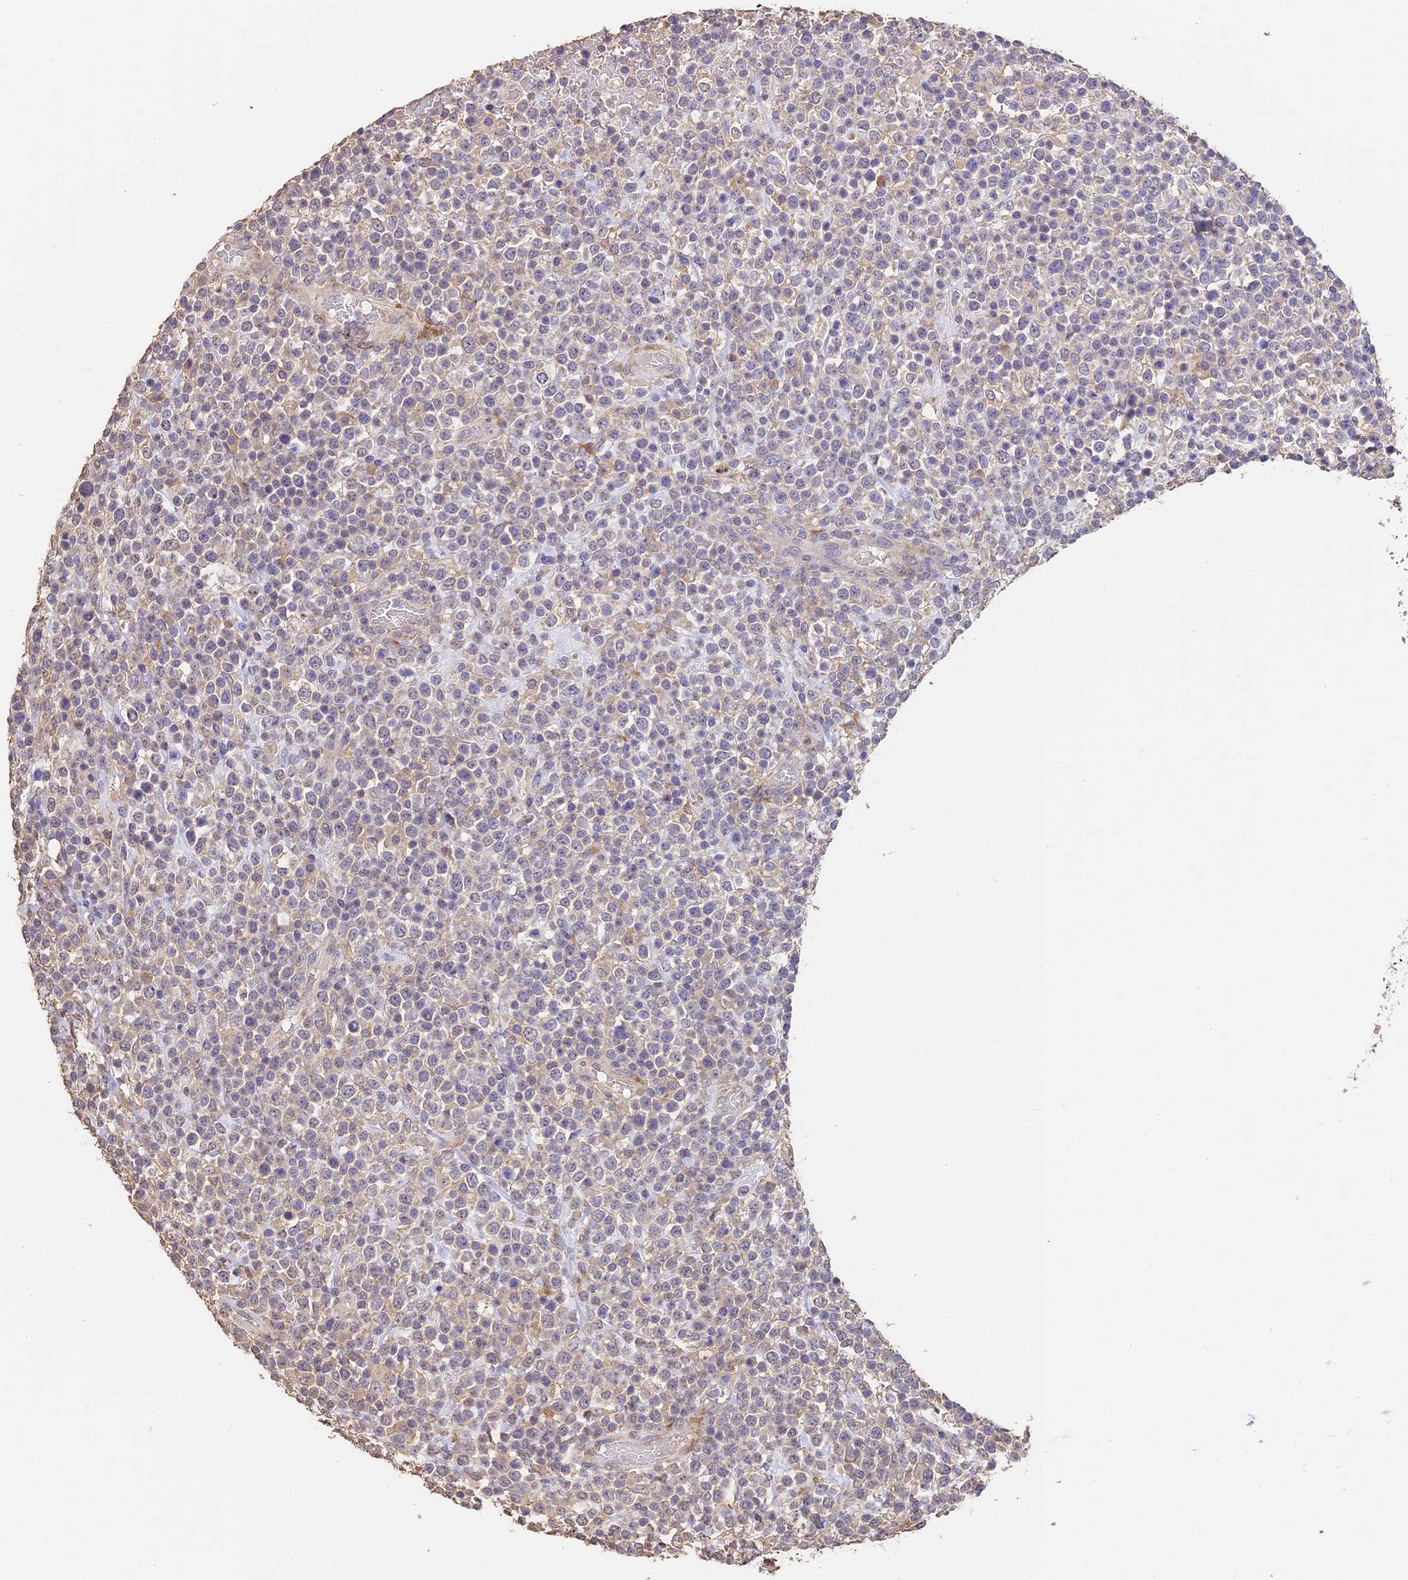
{"staining": {"intensity": "negative", "quantity": "none", "location": "none"}, "tissue": "lymphoma", "cell_type": "Tumor cells", "image_type": "cancer", "snomed": [{"axis": "morphology", "description": "Malignant lymphoma, non-Hodgkin's type, High grade"}, {"axis": "topography", "description": "Colon"}], "caption": "Tumor cells are negative for brown protein staining in lymphoma.", "gene": "SLC11A1", "patient": {"sex": "female", "age": 53}}